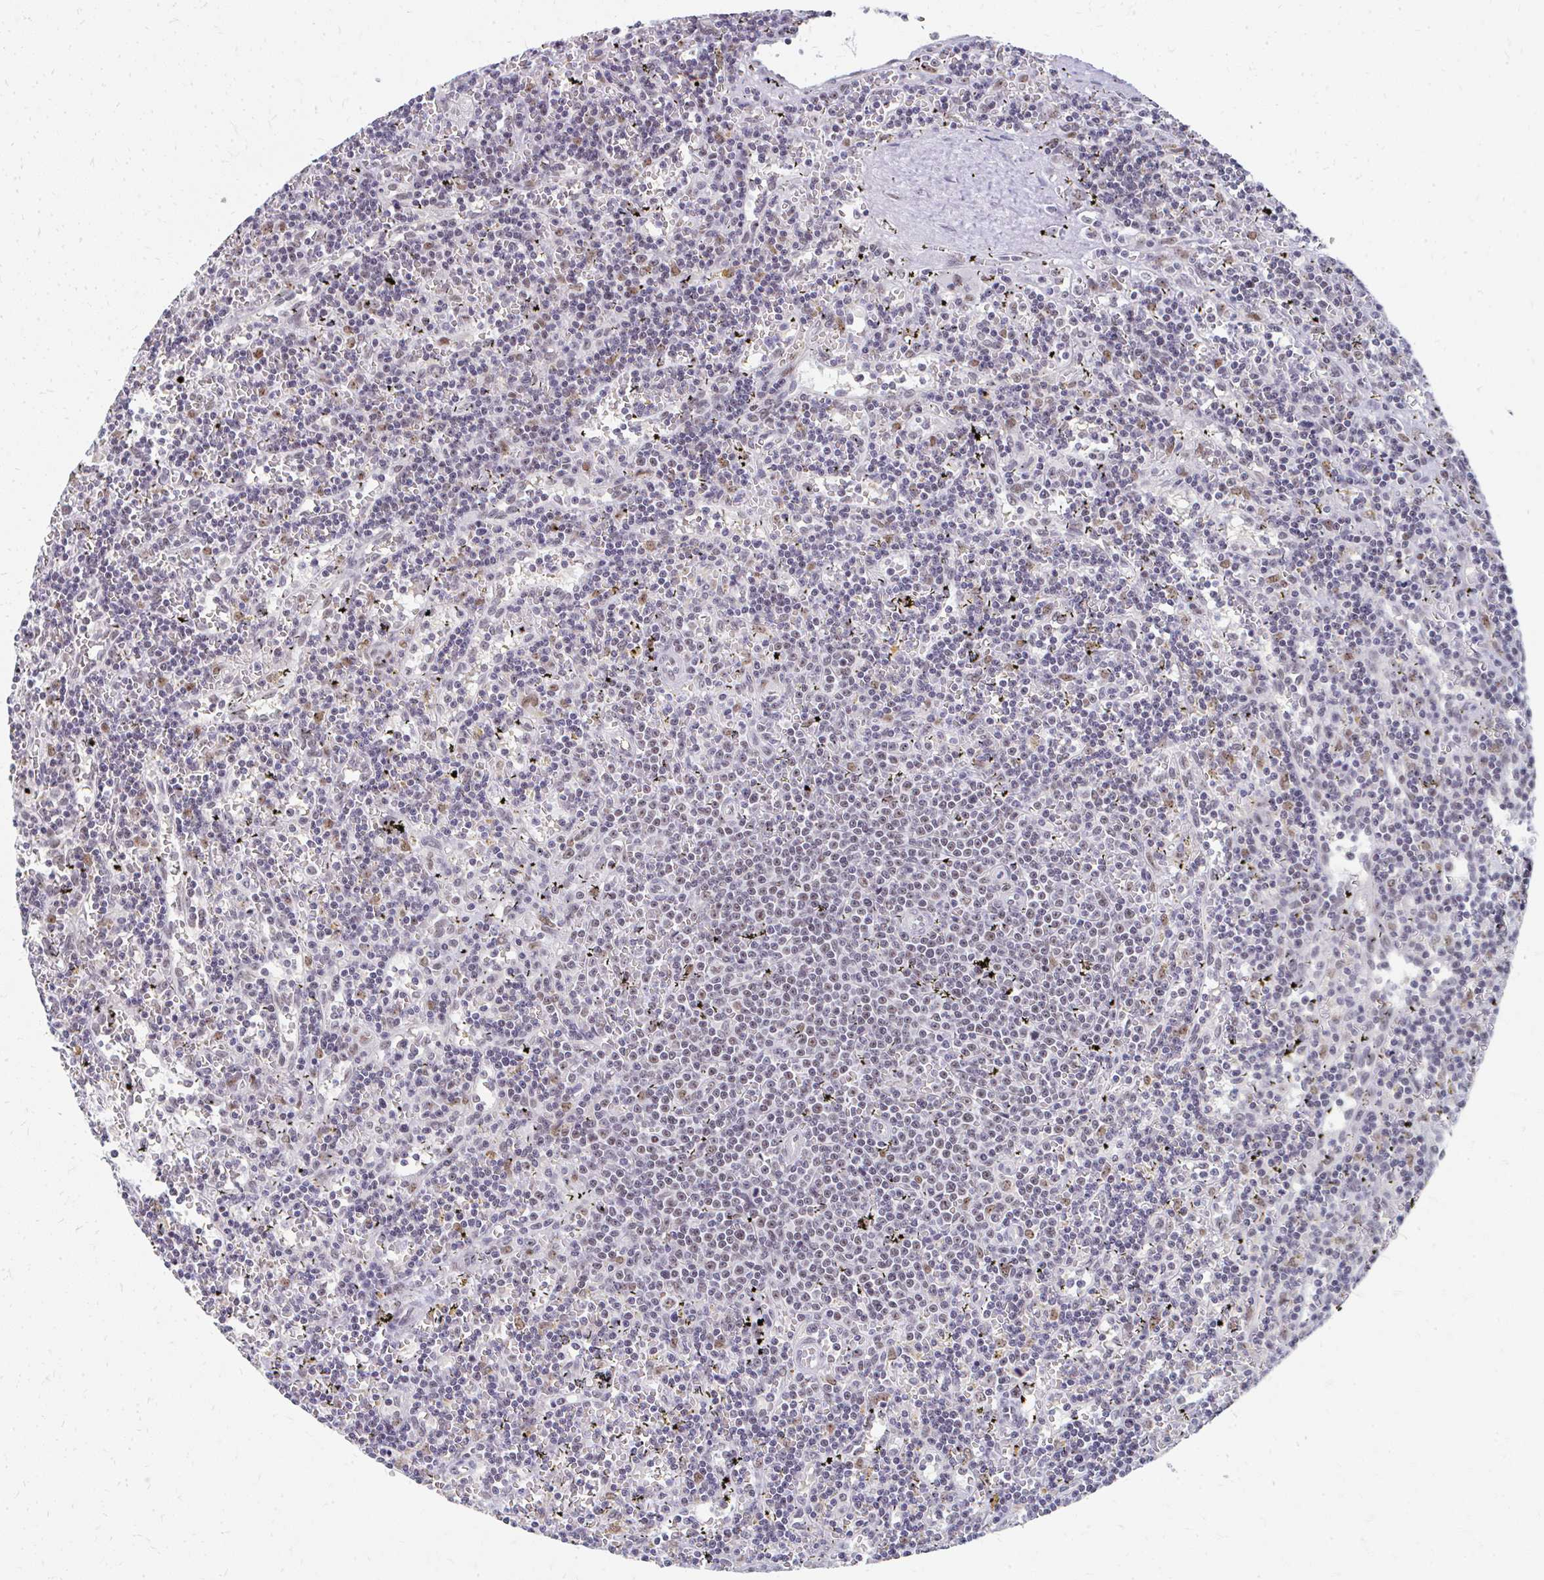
{"staining": {"intensity": "weak", "quantity": "<25%", "location": "nuclear"}, "tissue": "lymphoma", "cell_type": "Tumor cells", "image_type": "cancer", "snomed": [{"axis": "morphology", "description": "Malignant lymphoma, non-Hodgkin's type, Low grade"}, {"axis": "topography", "description": "Spleen"}], "caption": "This is an immunohistochemistry image of human lymphoma. There is no staining in tumor cells.", "gene": "GTF2H1", "patient": {"sex": "male", "age": 60}}